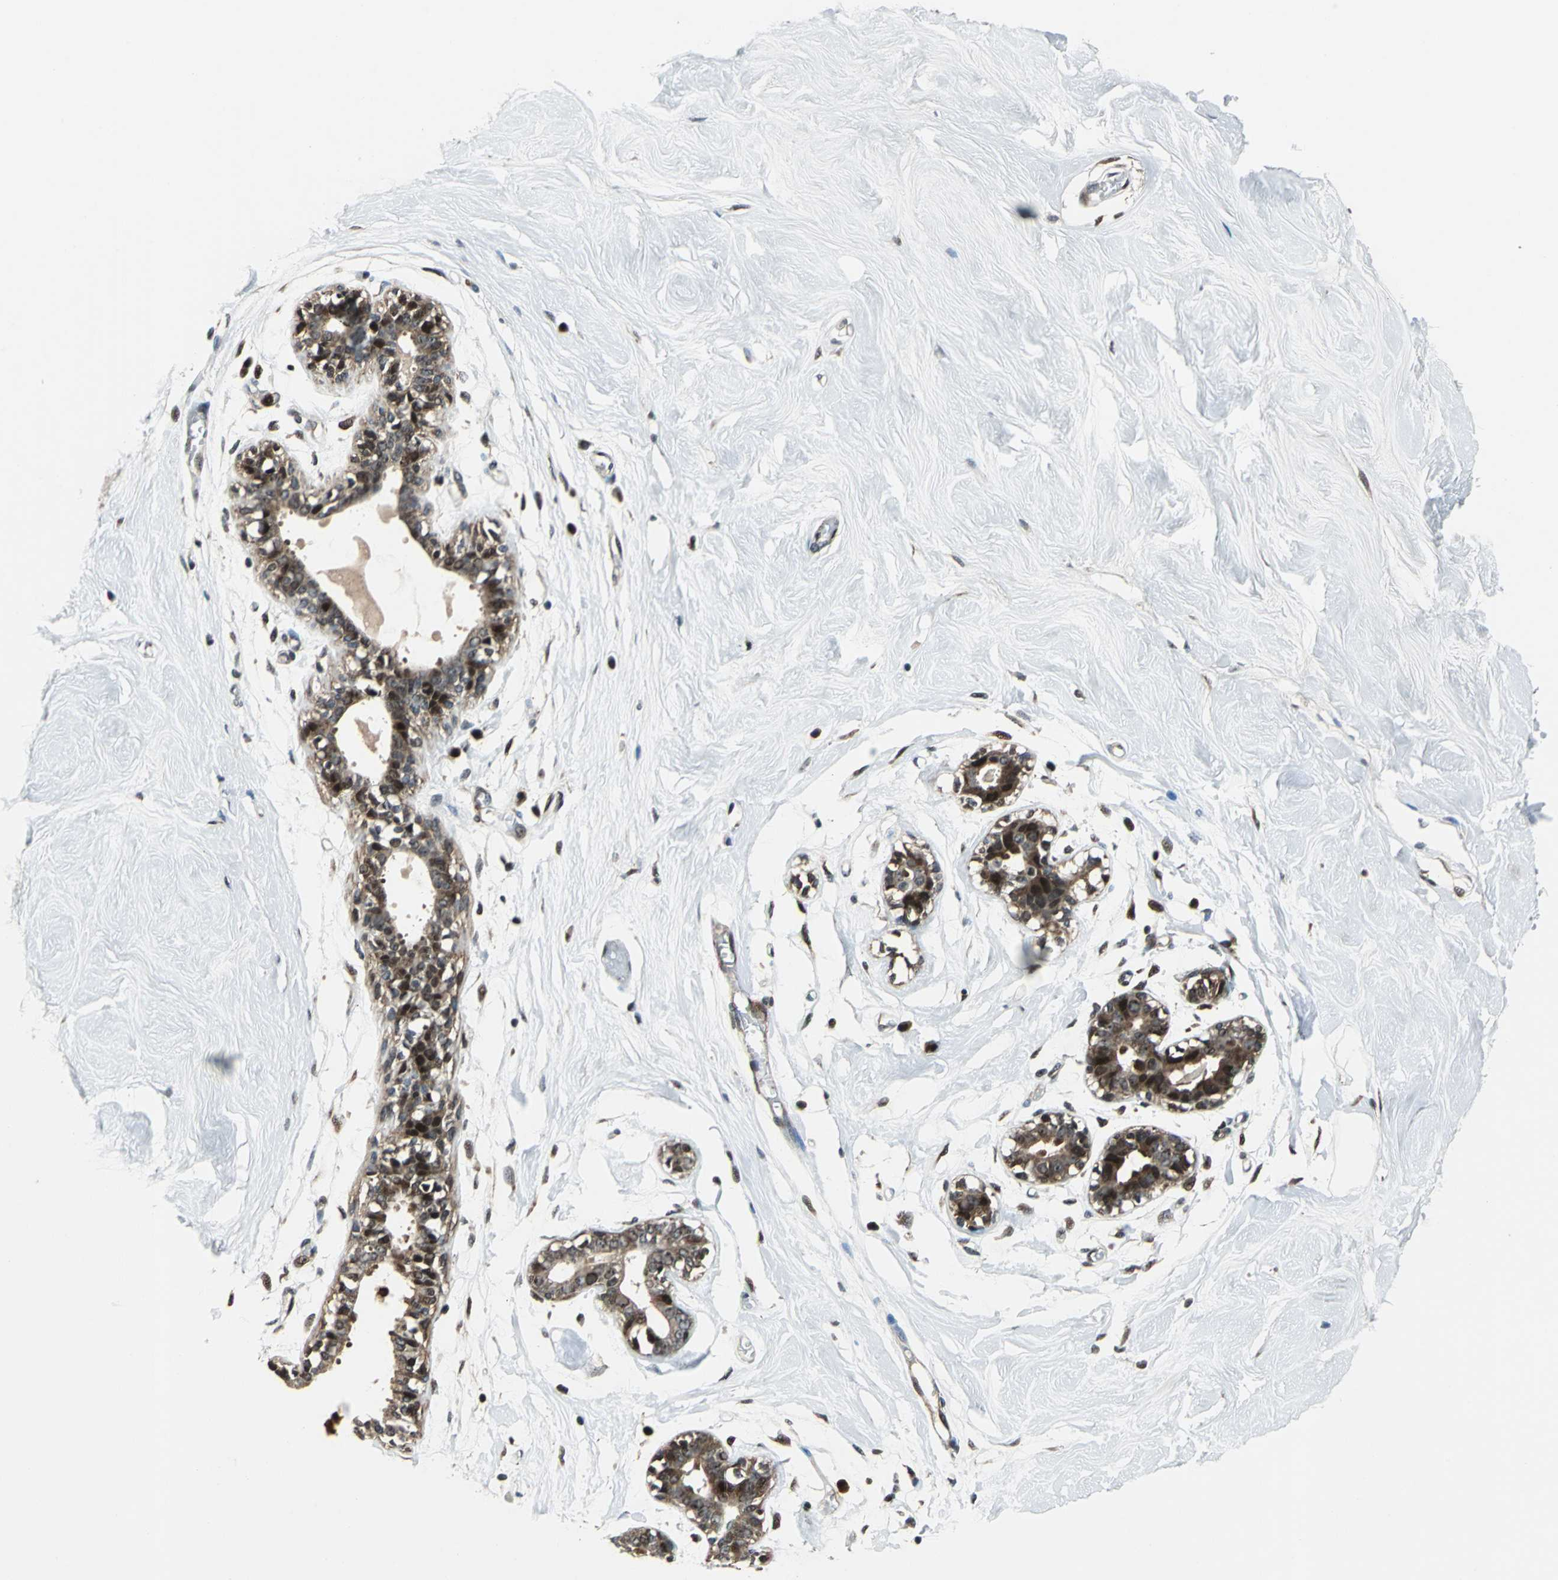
{"staining": {"intensity": "moderate", "quantity": "25%-75%", "location": "cytoplasmic/membranous,nuclear"}, "tissue": "breast", "cell_type": "Adipocytes", "image_type": "normal", "snomed": [{"axis": "morphology", "description": "Normal tissue, NOS"}, {"axis": "topography", "description": "Breast"}, {"axis": "topography", "description": "Soft tissue"}], "caption": "IHC (DAB (3,3'-diaminobenzidine)) staining of normal human breast demonstrates moderate cytoplasmic/membranous,nuclear protein positivity in approximately 25%-75% of adipocytes. The protein is shown in brown color, while the nuclei are stained blue.", "gene": "AATF", "patient": {"sex": "female", "age": 25}}